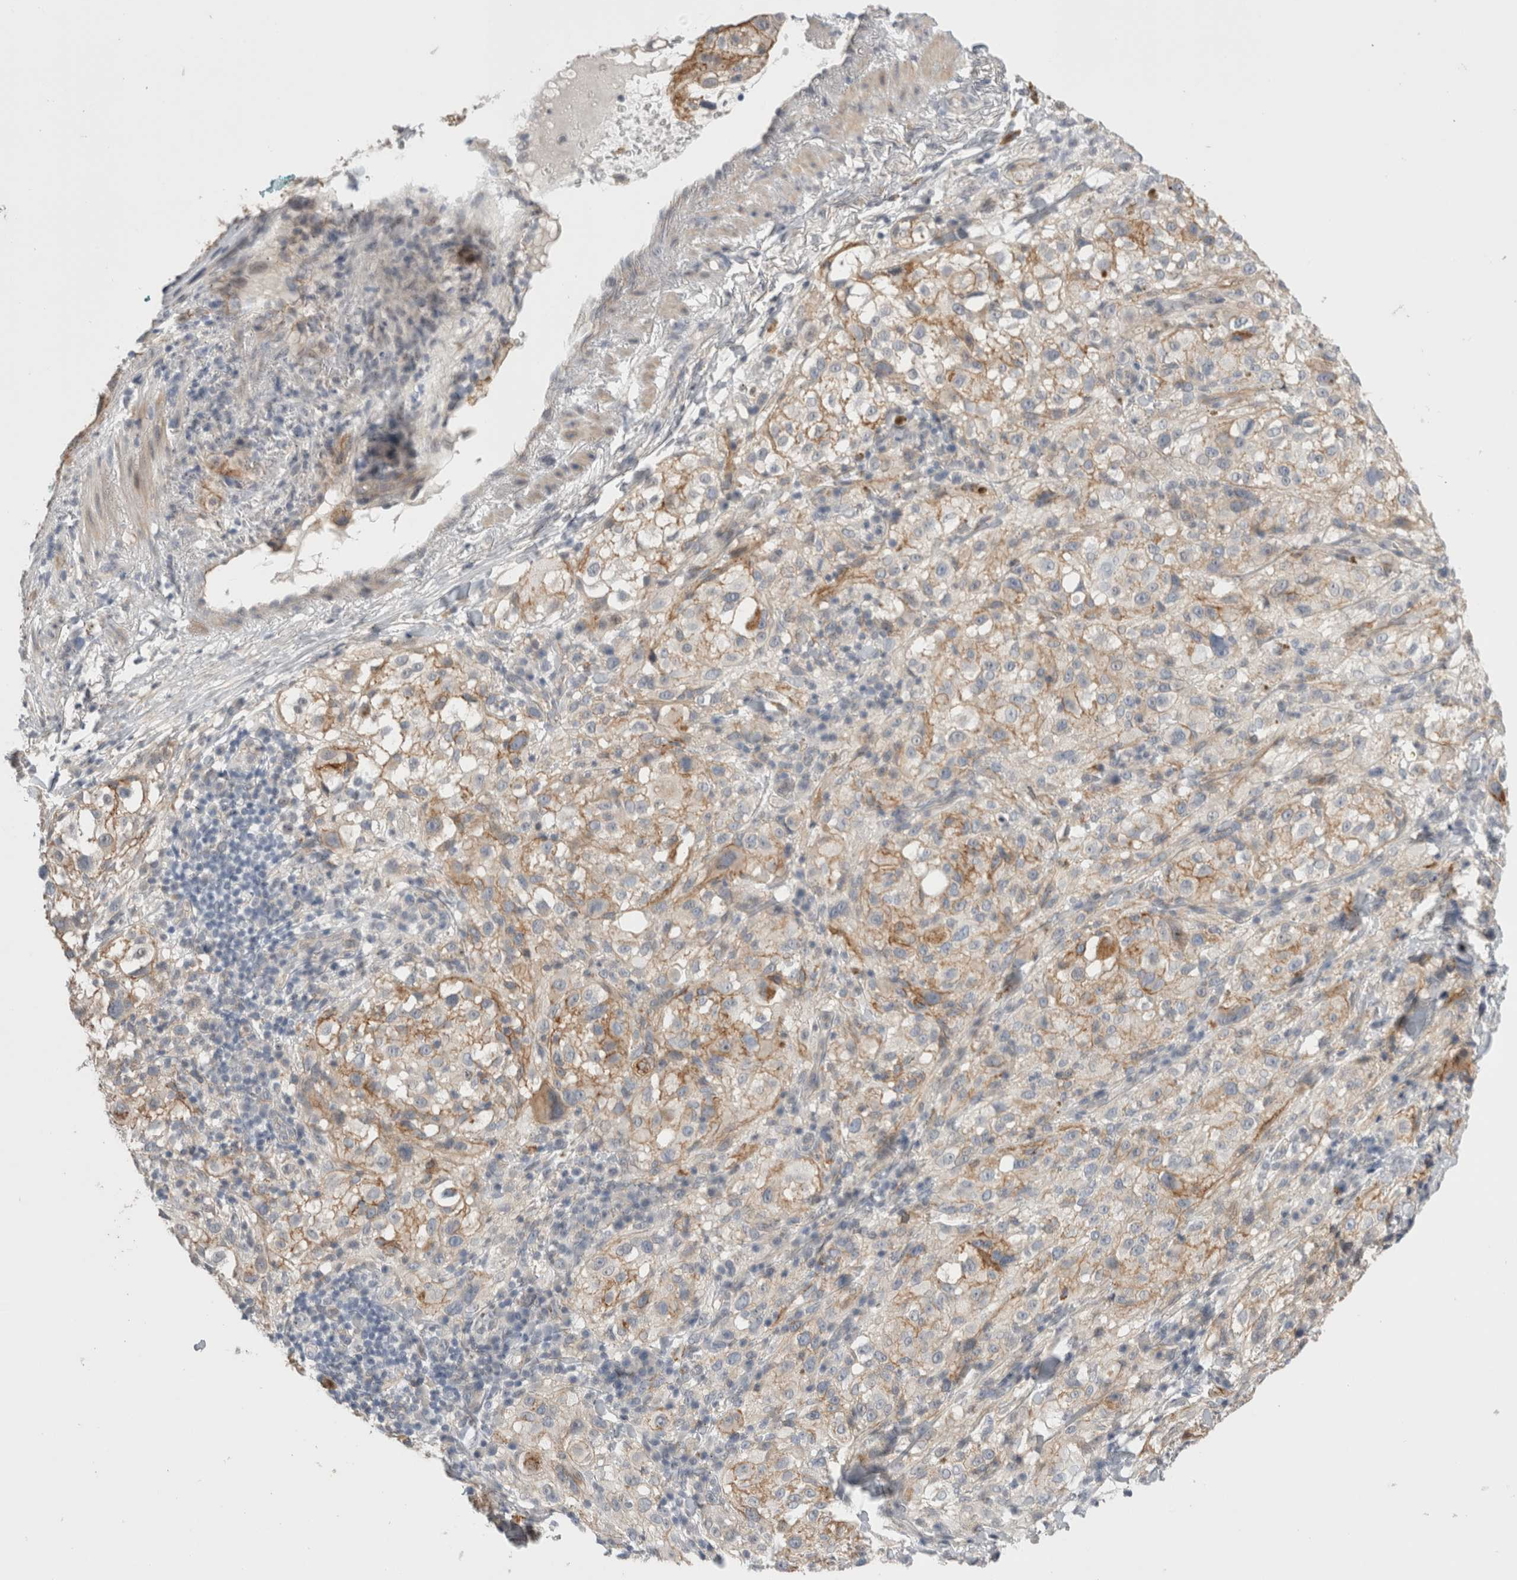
{"staining": {"intensity": "moderate", "quantity": ">75%", "location": "cytoplasmic/membranous"}, "tissue": "melanoma", "cell_type": "Tumor cells", "image_type": "cancer", "snomed": [{"axis": "morphology", "description": "Necrosis, NOS"}, {"axis": "morphology", "description": "Malignant melanoma, NOS"}, {"axis": "topography", "description": "Skin"}], "caption": "Malignant melanoma stained for a protein displays moderate cytoplasmic/membranous positivity in tumor cells. Nuclei are stained in blue.", "gene": "VANGL1", "patient": {"sex": "female", "age": 87}}